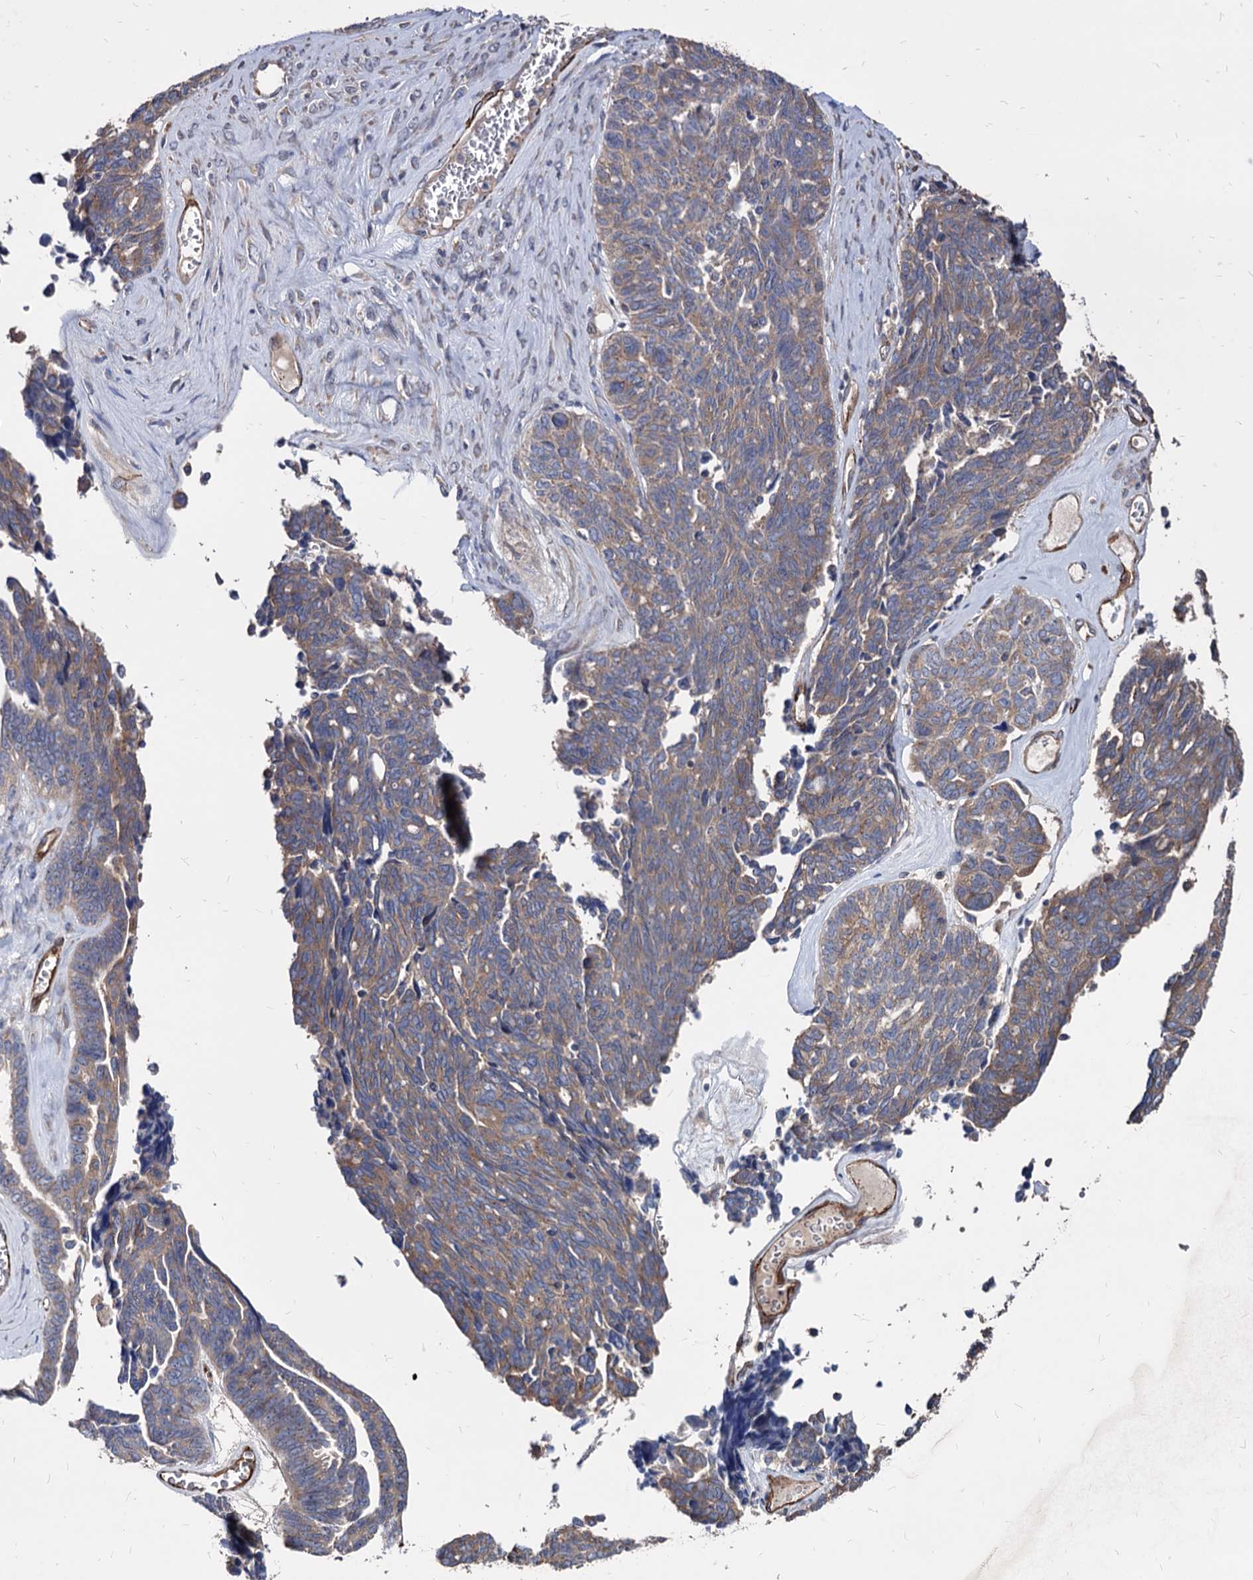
{"staining": {"intensity": "moderate", "quantity": ">75%", "location": "cytoplasmic/membranous"}, "tissue": "ovarian cancer", "cell_type": "Tumor cells", "image_type": "cancer", "snomed": [{"axis": "morphology", "description": "Cystadenocarcinoma, serous, NOS"}, {"axis": "topography", "description": "Ovary"}], "caption": "Tumor cells show moderate cytoplasmic/membranous staining in approximately >75% of cells in ovarian cancer (serous cystadenocarcinoma). (DAB = brown stain, brightfield microscopy at high magnification).", "gene": "WDR11", "patient": {"sex": "female", "age": 79}}